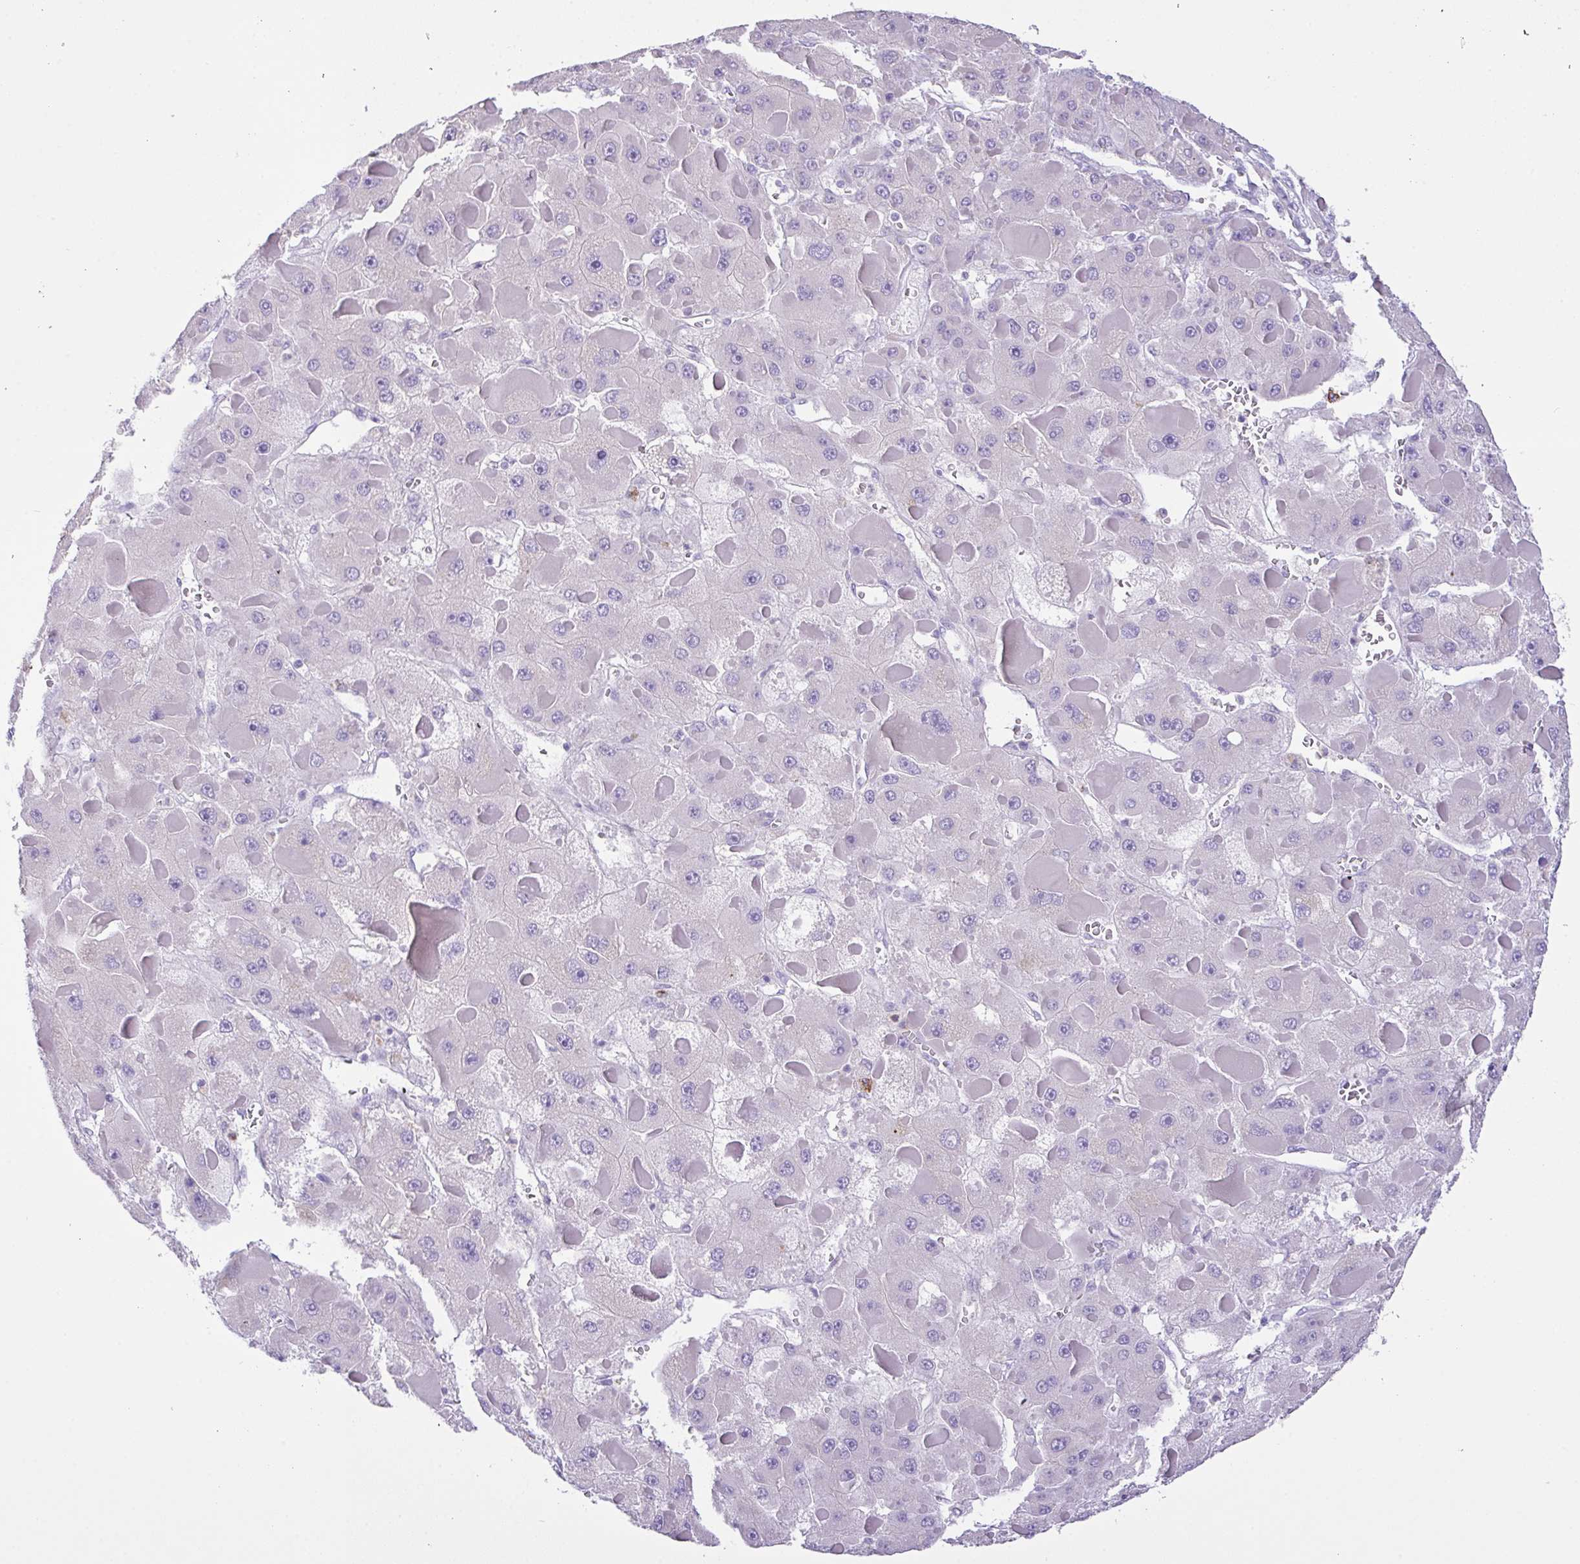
{"staining": {"intensity": "negative", "quantity": "none", "location": "none"}, "tissue": "liver cancer", "cell_type": "Tumor cells", "image_type": "cancer", "snomed": [{"axis": "morphology", "description": "Carcinoma, Hepatocellular, NOS"}, {"axis": "topography", "description": "Liver"}], "caption": "Liver cancer was stained to show a protein in brown. There is no significant positivity in tumor cells. (Immunohistochemistry (ihc), brightfield microscopy, high magnification).", "gene": "CST11", "patient": {"sex": "female", "age": 73}}